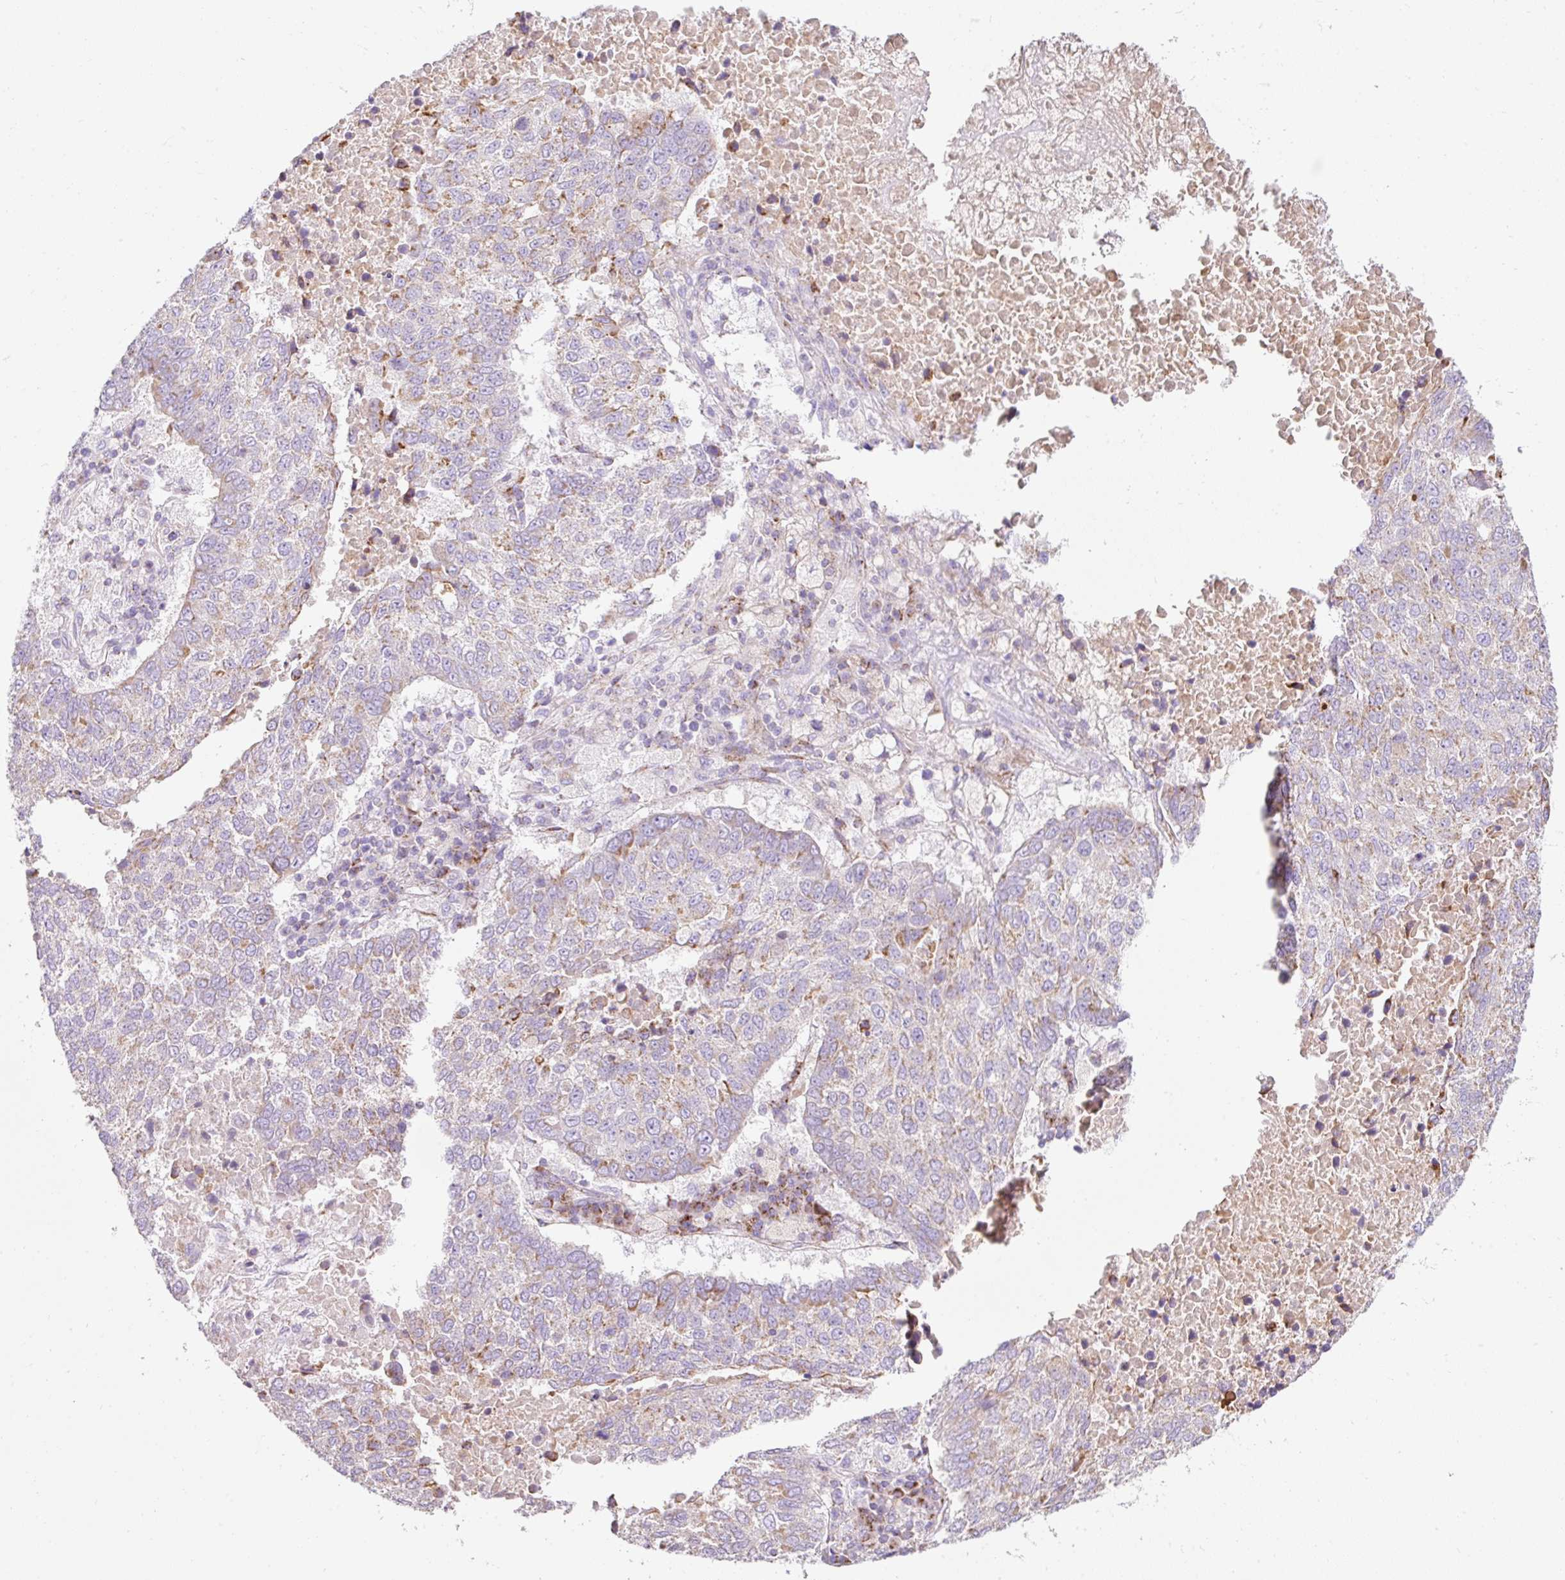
{"staining": {"intensity": "moderate", "quantity": "<25%", "location": "cytoplasmic/membranous"}, "tissue": "lung cancer", "cell_type": "Tumor cells", "image_type": "cancer", "snomed": [{"axis": "morphology", "description": "Squamous cell carcinoma, NOS"}, {"axis": "topography", "description": "Lung"}], "caption": "IHC image of neoplastic tissue: human lung cancer stained using IHC exhibits low levels of moderate protein expression localized specifically in the cytoplasmic/membranous of tumor cells, appearing as a cytoplasmic/membranous brown color.", "gene": "PLPP2", "patient": {"sex": "male", "age": 73}}